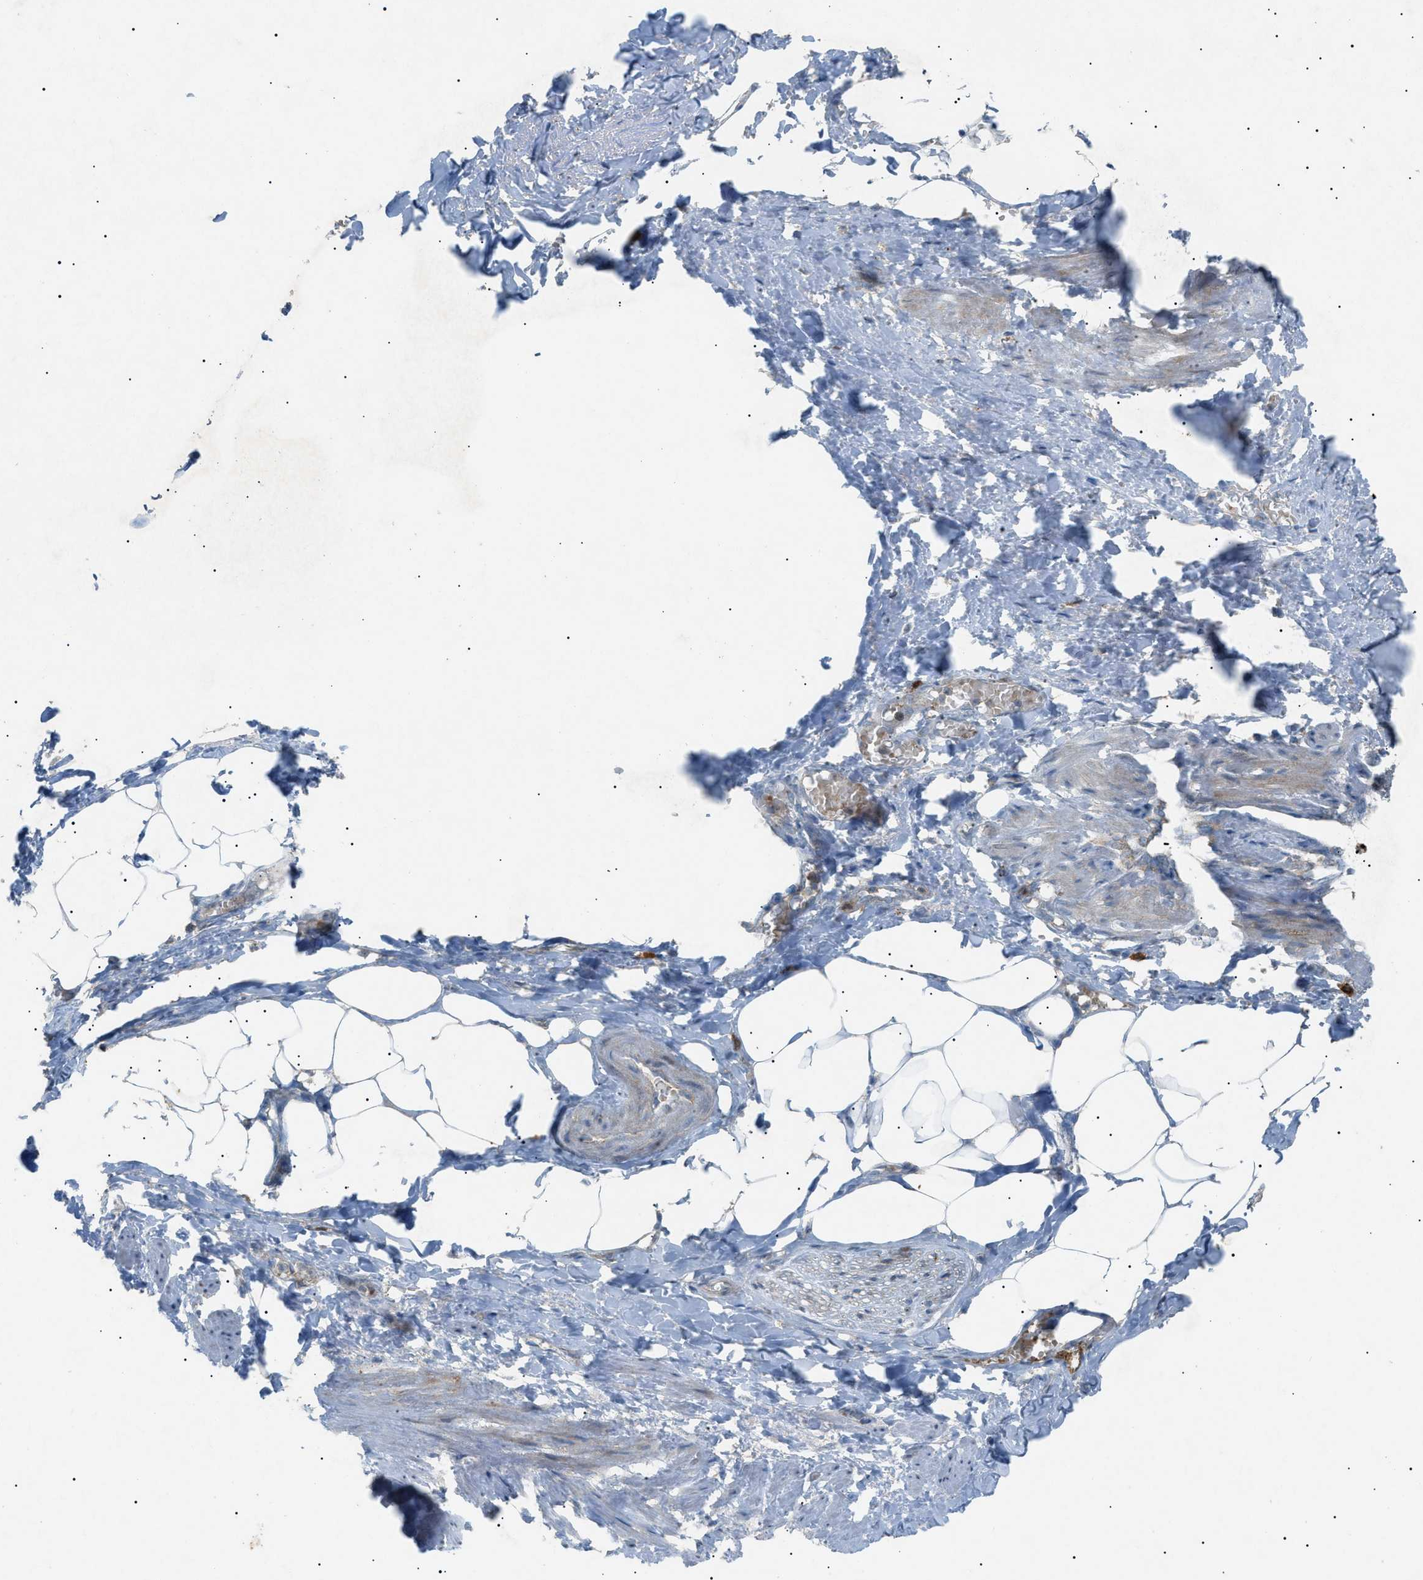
{"staining": {"intensity": "negative", "quantity": "none", "location": "none"}, "tissue": "adipose tissue", "cell_type": "Adipocytes", "image_type": "normal", "snomed": [{"axis": "morphology", "description": "Normal tissue, NOS"}, {"axis": "topography", "description": "Soft tissue"}, {"axis": "topography", "description": "Vascular tissue"}], "caption": "Image shows no significant protein expression in adipocytes of unremarkable adipose tissue.", "gene": "BTK", "patient": {"sex": "female", "age": 35}}